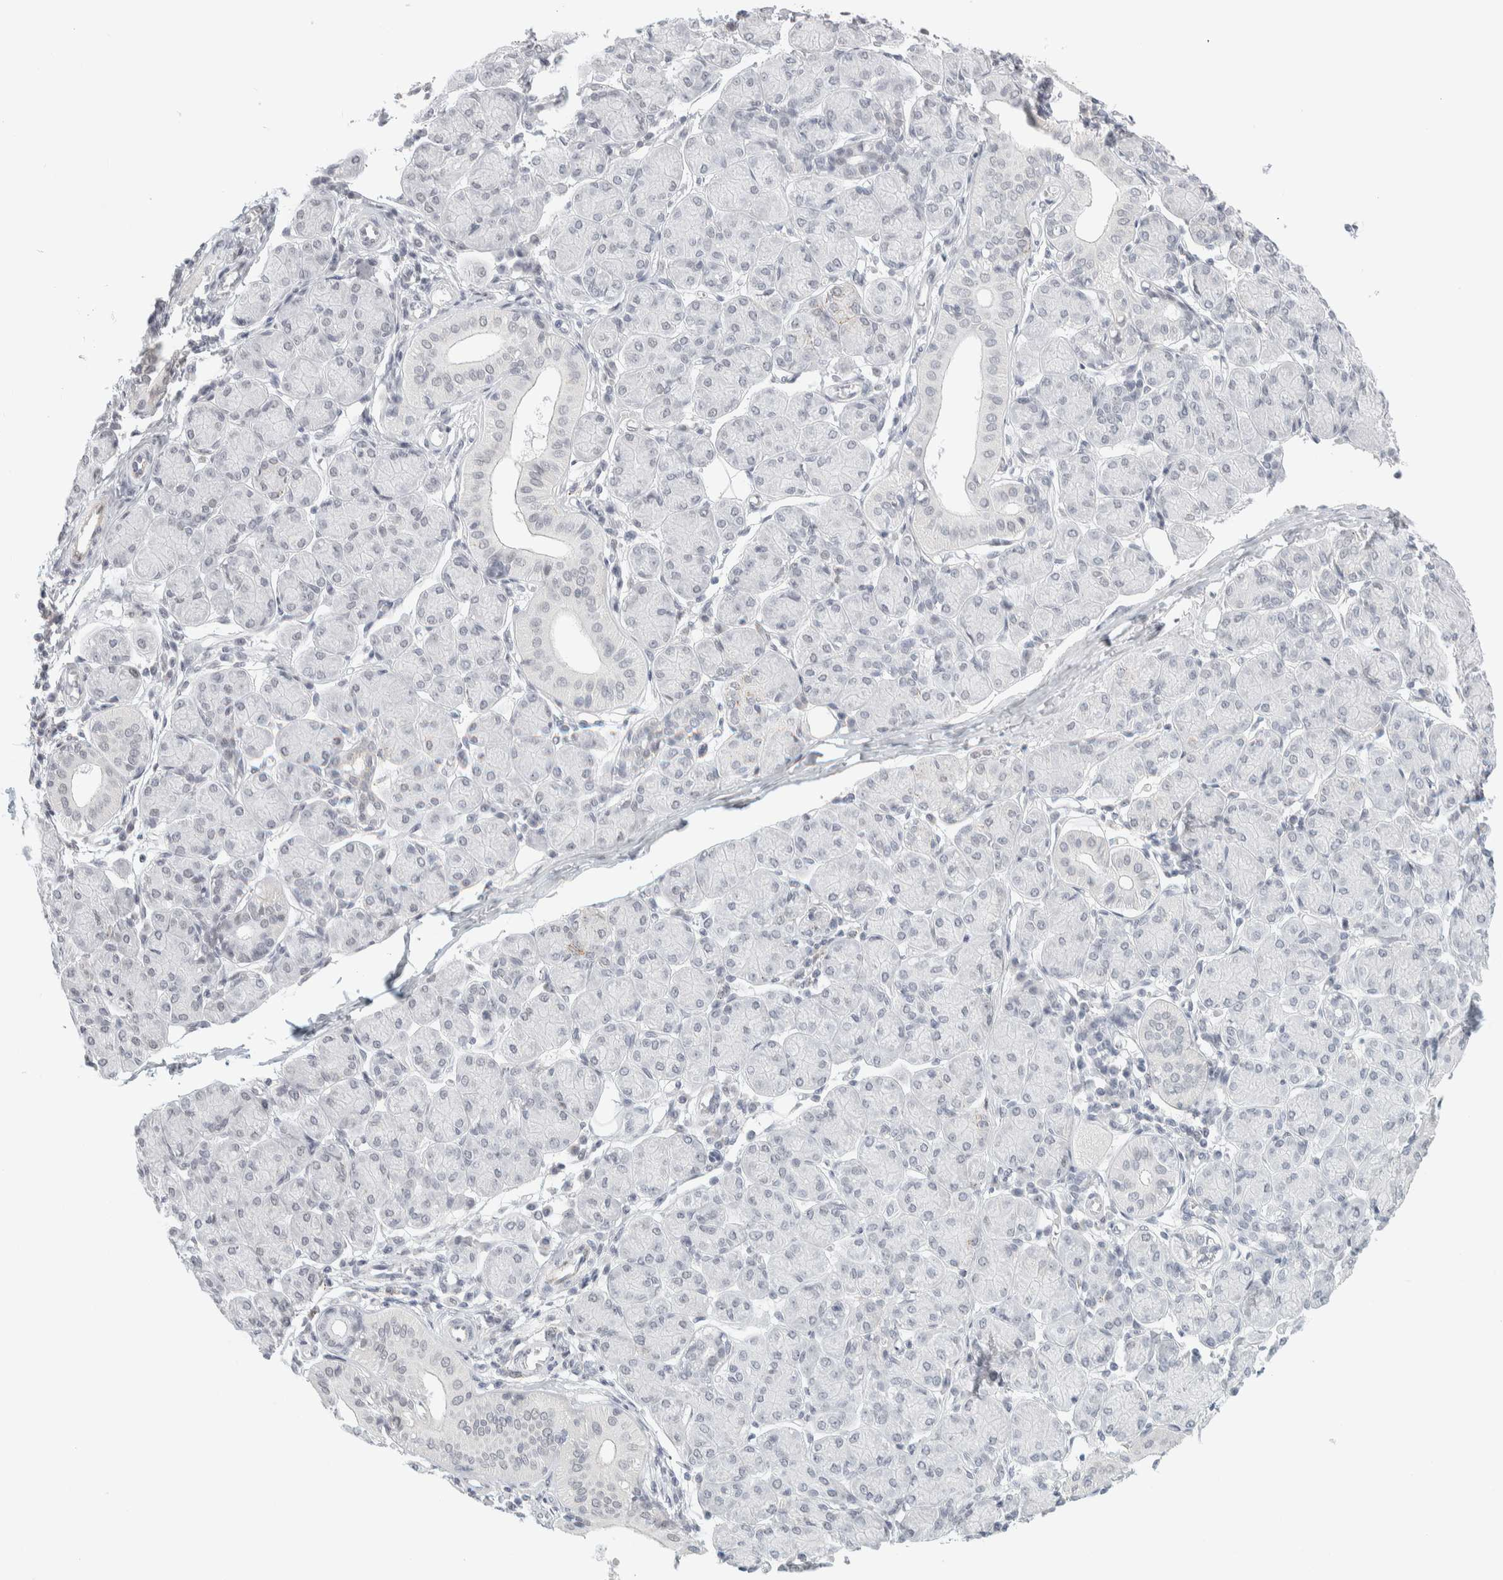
{"staining": {"intensity": "negative", "quantity": "none", "location": "none"}, "tissue": "salivary gland", "cell_type": "Glandular cells", "image_type": "normal", "snomed": [{"axis": "morphology", "description": "Normal tissue, NOS"}, {"axis": "morphology", "description": "Inflammation, NOS"}, {"axis": "topography", "description": "Lymph node"}, {"axis": "topography", "description": "Salivary gland"}], "caption": "High power microscopy image of an immunohistochemistry (IHC) micrograph of unremarkable salivary gland, revealing no significant expression in glandular cells. (Stains: DAB immunohistochemistry with hematoxylin counter stain, Microscopy: brightfield microscopy at high magnification).", "gene": "CDH17", "patient": {"sex": "male", "age": 3}}